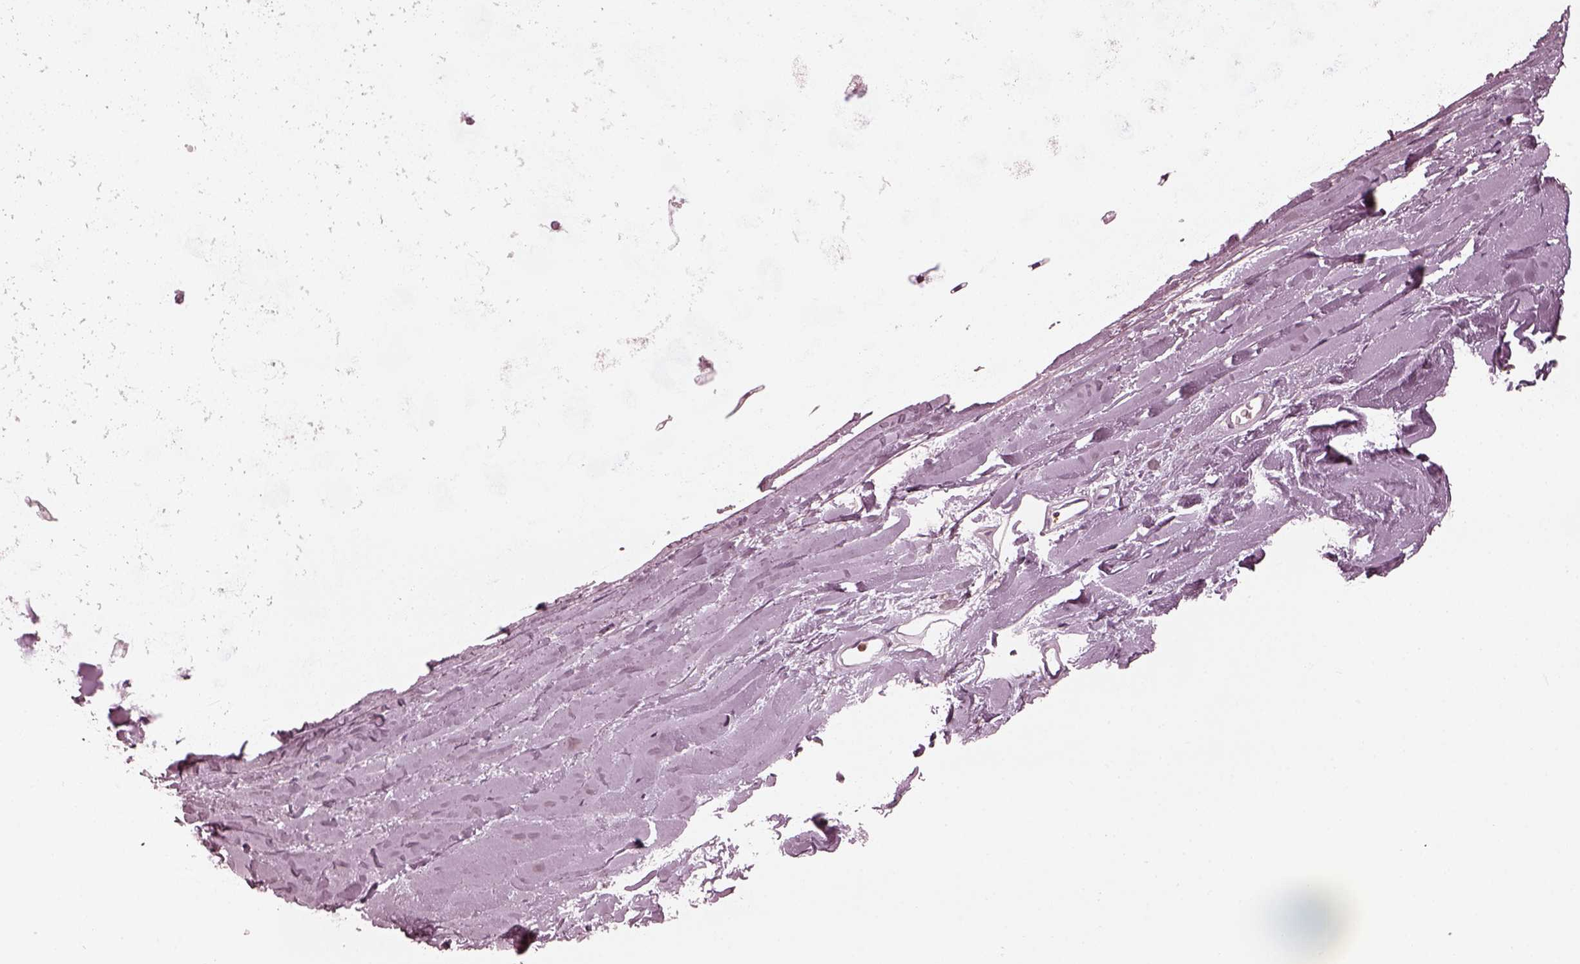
{"staining": {"intensity": "negative", "quantity": "none", "location": "none"}, "tissue": "soft tissue", "cell_type": "Chondrocytes", "image_type": "normal", "snomed": [{"axis": "morphology", "description": "Normal tissue, NOS"}, {"axis": "topography", "description": "Lymph node"}, {"axis": "topography", "description": "Bronchus"}], "caption": "This photomicrograph is of normal soft tissue stained with immunohistochemistry to label a protein in brown with the nuclei are counter-stained blue. There is no expression in chondrocytes. (Brightfield microscopy of DAB (3,3'-diaminobenzidine) immunohistochemistry at high magnification).", "gene": "PSTPIP2", "patient": {"sex": "female", "age": 70}}